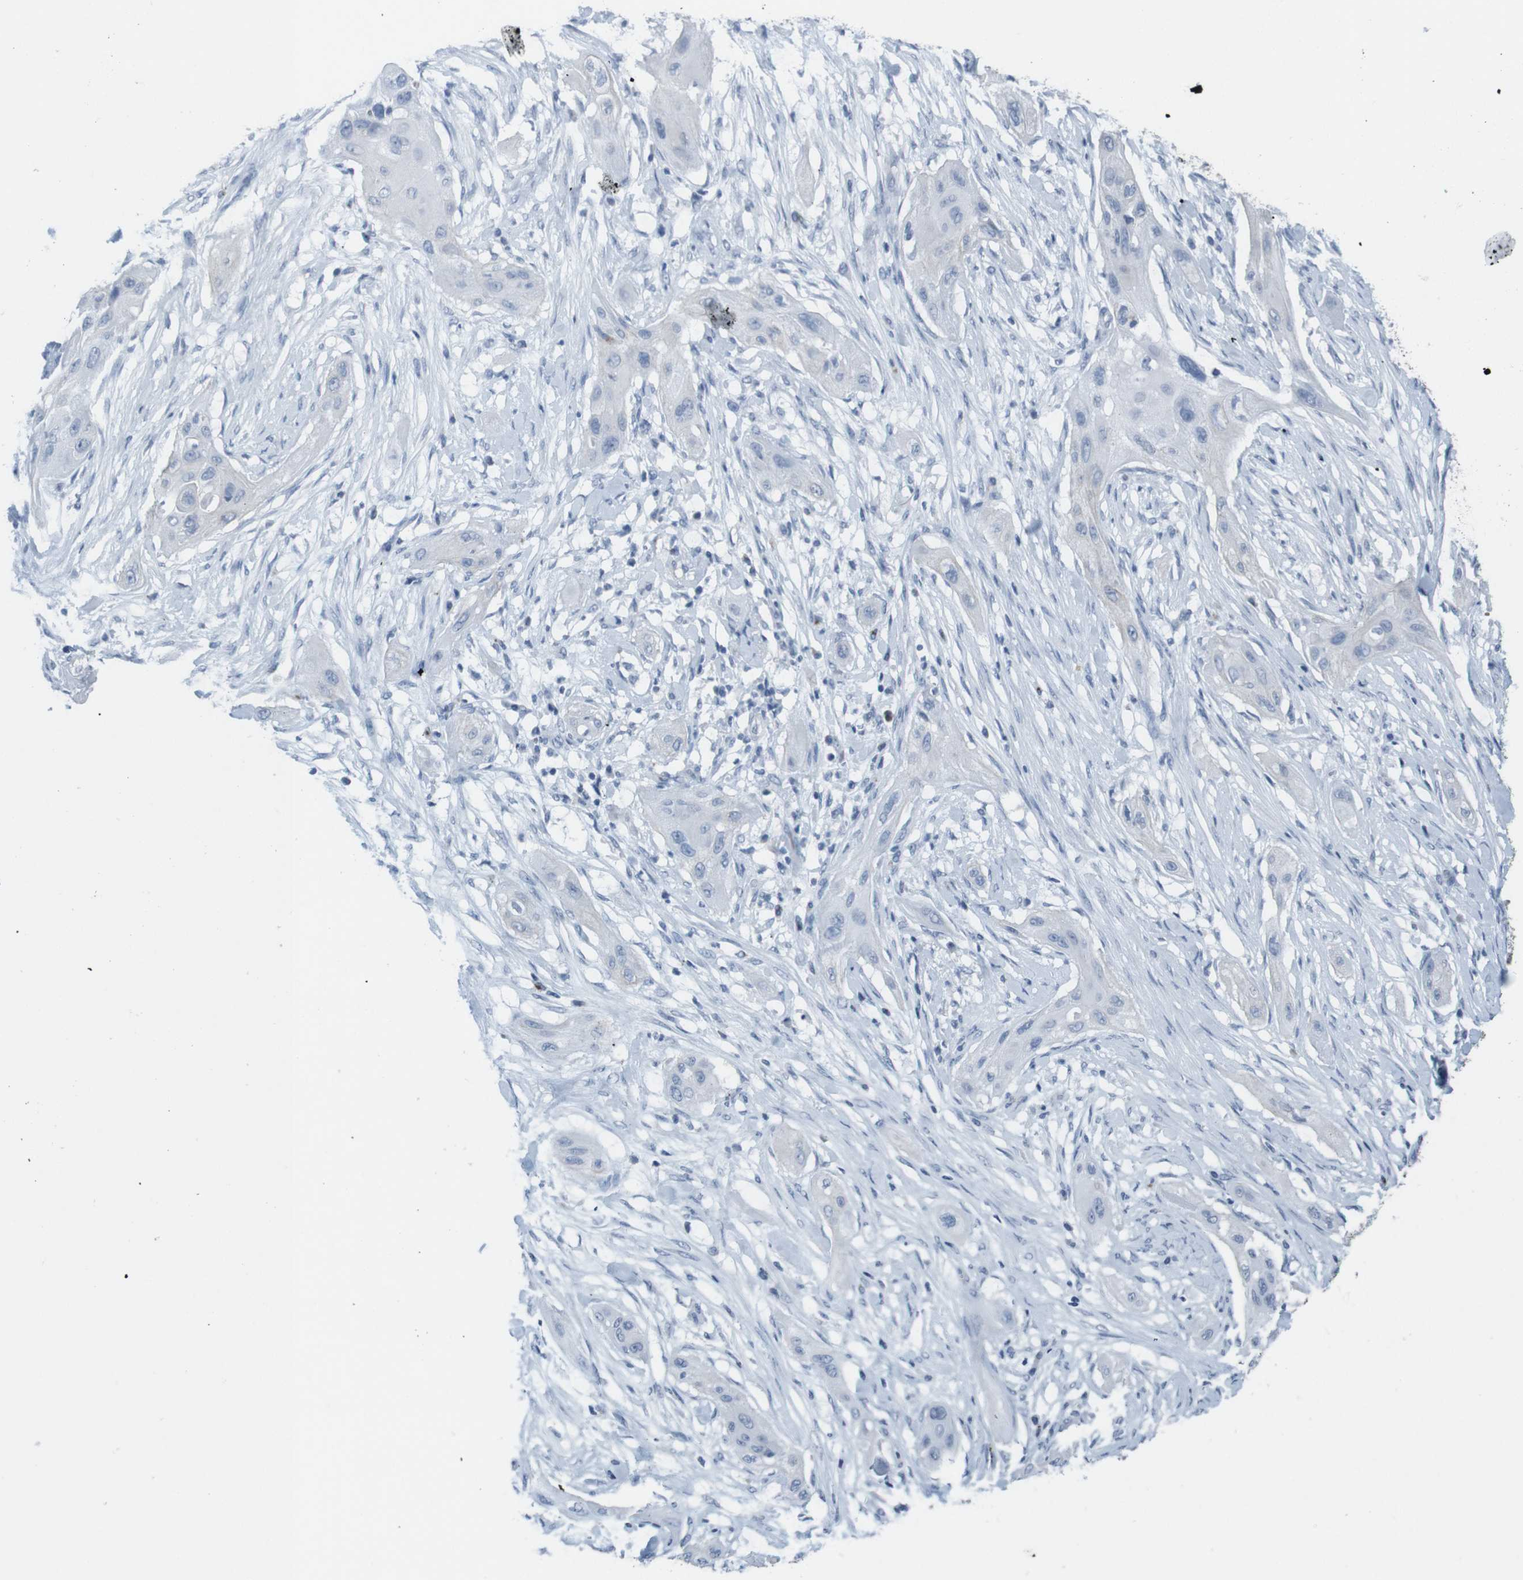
{"staining": {"intensity": "negative", "quantity": "none", "location": "none"}, "tissue": "lung cancer", "cell_type": "Tumor cells", "image_type": "cancer", "snomed": [{"axis": "morphology", "description": "Squamous cell carcinoma, NOS"}, {"axis": "topography", "description": "Lung"}], "caption": "Tumor cells show no significant protein expression in lung squamous cell carcinoma.", "gene": "ST6GAL1", "patient": {"sex": "female", "age": 47}}